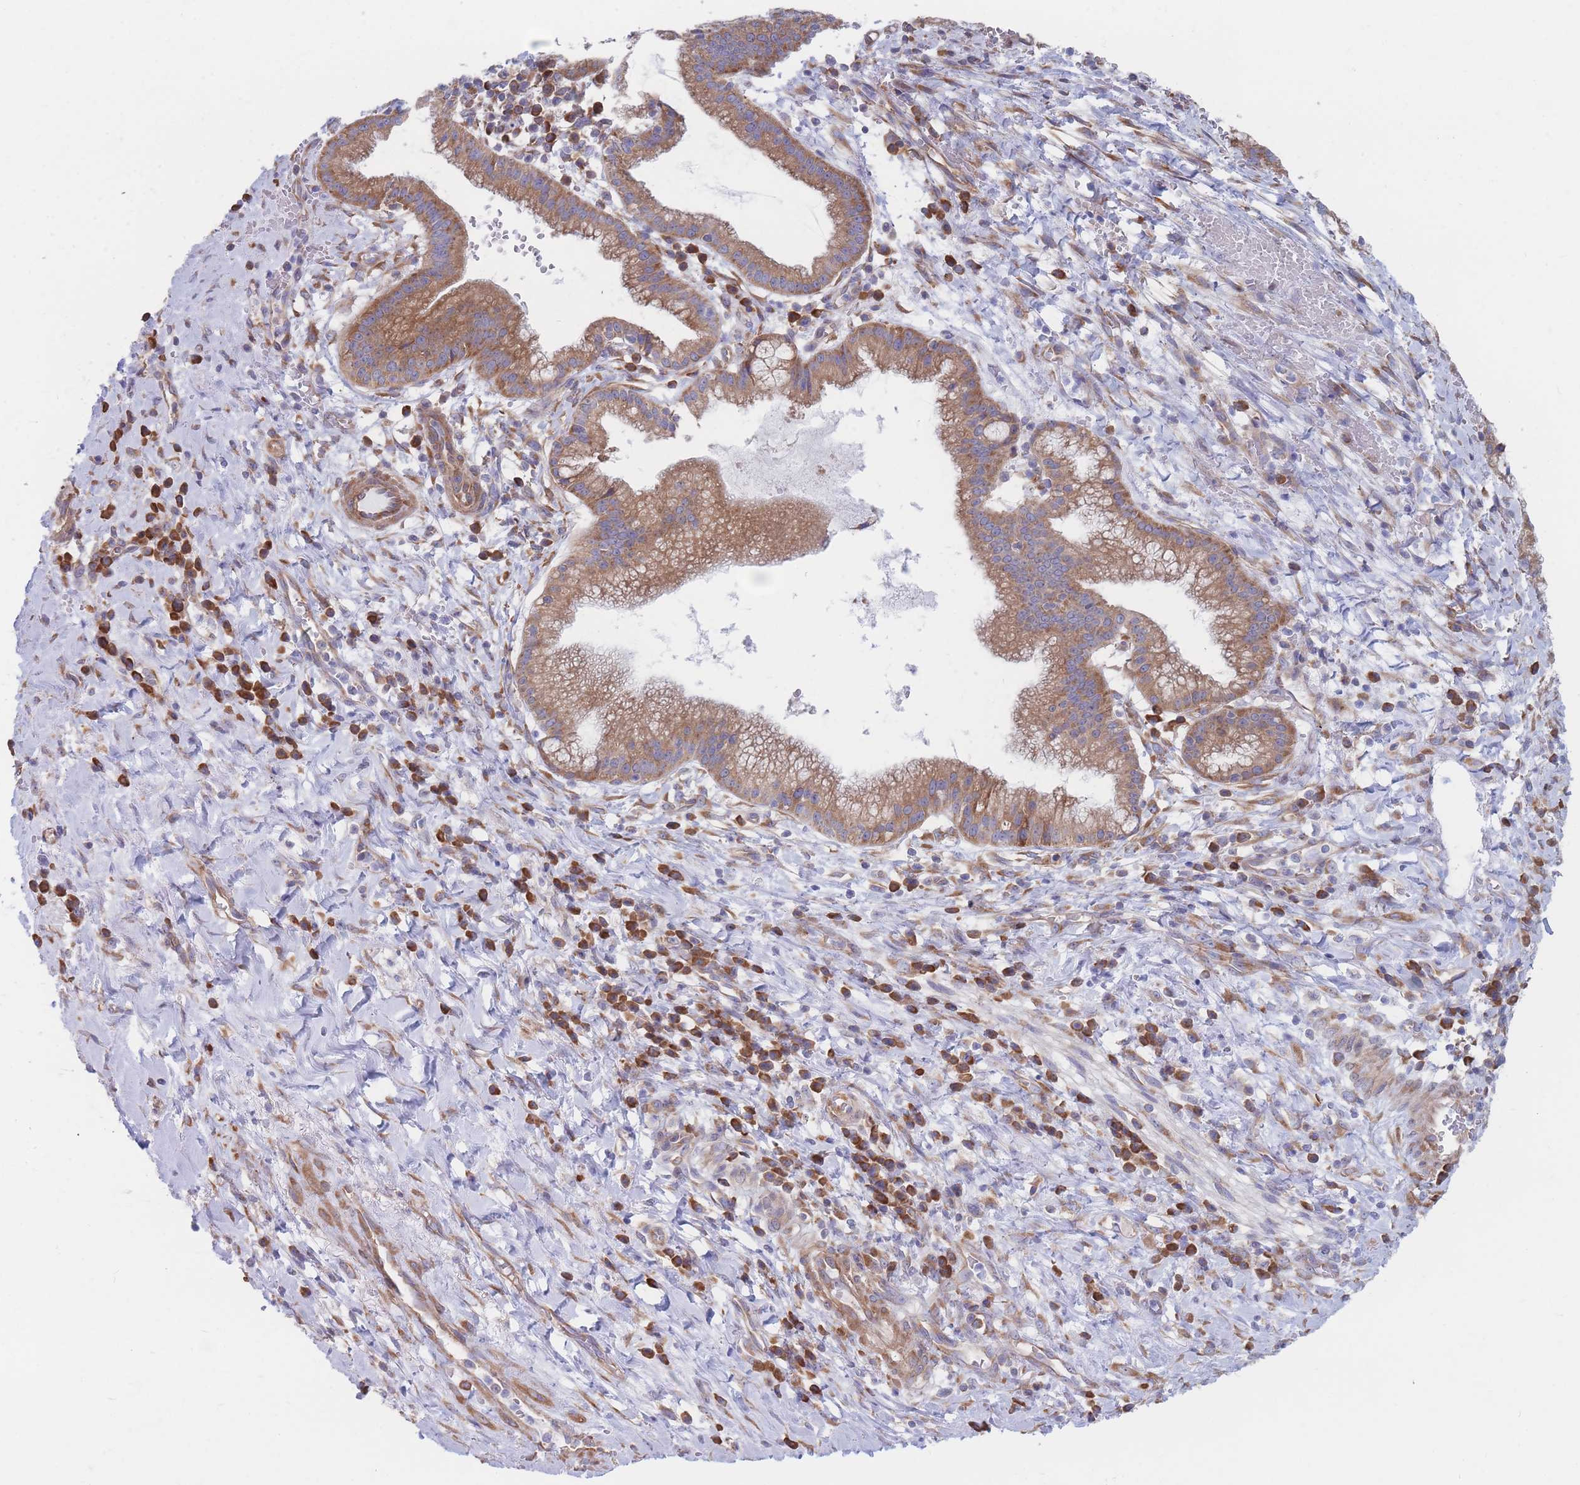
{"staining": {"intensity": "moderate", "quantity": ">75%", "location": "cytoplasmic/membranous"}, "tissue": "pancreatic cancer", "cell_type": "Tumor cells", "image_type": "cancer", "snomed": [{"axis": "morphology", "description": "Adenocarcinoma, NOS"}, {"axis": "topography", "description": "Pancreas"}], "caption": "Pancreatic cancer (adenocarcinoma) tissue displays moderate cytoplasmic/membranous positivity in approximately >75% of tumor cells, visualized by immunohistochemistry. Nuclei are stained in blue.", "gene": "RPL8", "patient": {"sex": "male", "age": 72}}